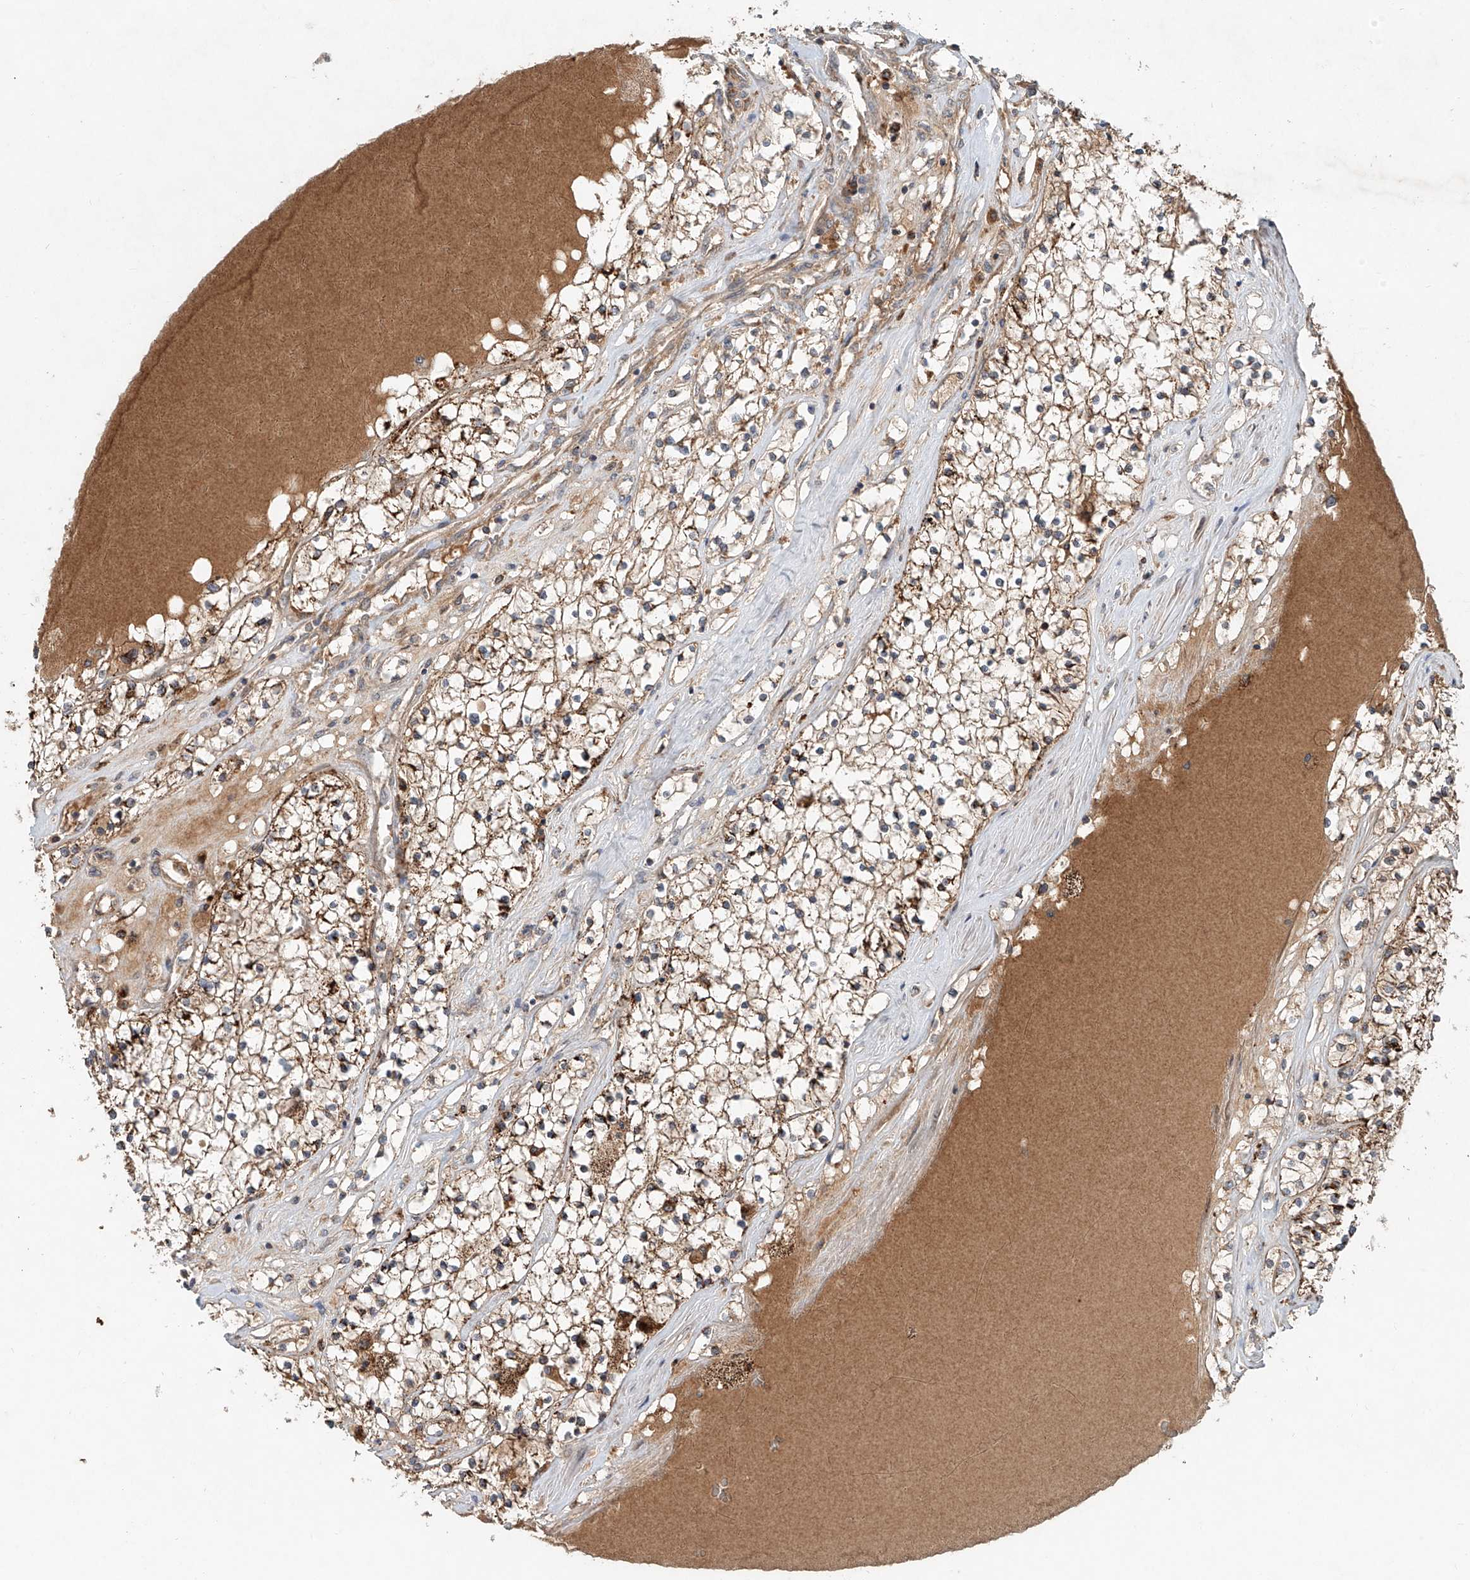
{"staining": {"intensity": "moderate", "quantity": "25%-75%", "location": "cytoplasmic/membranous"}, "tissue": "renal cancer", "cell_type": "Tumor cells", "image_type": "cancer", "snomed": [{"axis": "morphology", "description": "Normal tissue, NOS"}, {"axis": "morphology", "description": "Adenocarcinoma, NOS"}, {"axis": "topography", "description": "Kidney"}], "caption": "Protein staining reveals moderate cytoplasmic/membranous staining in approximately 25%-75% of tumor cells in renal cancer (adenocarcinoma). (brown staining indicates protein expression, while blue staining denotes nuclei).", "gene": "IER5", "patient": {"sex": "male", "age": 68}}